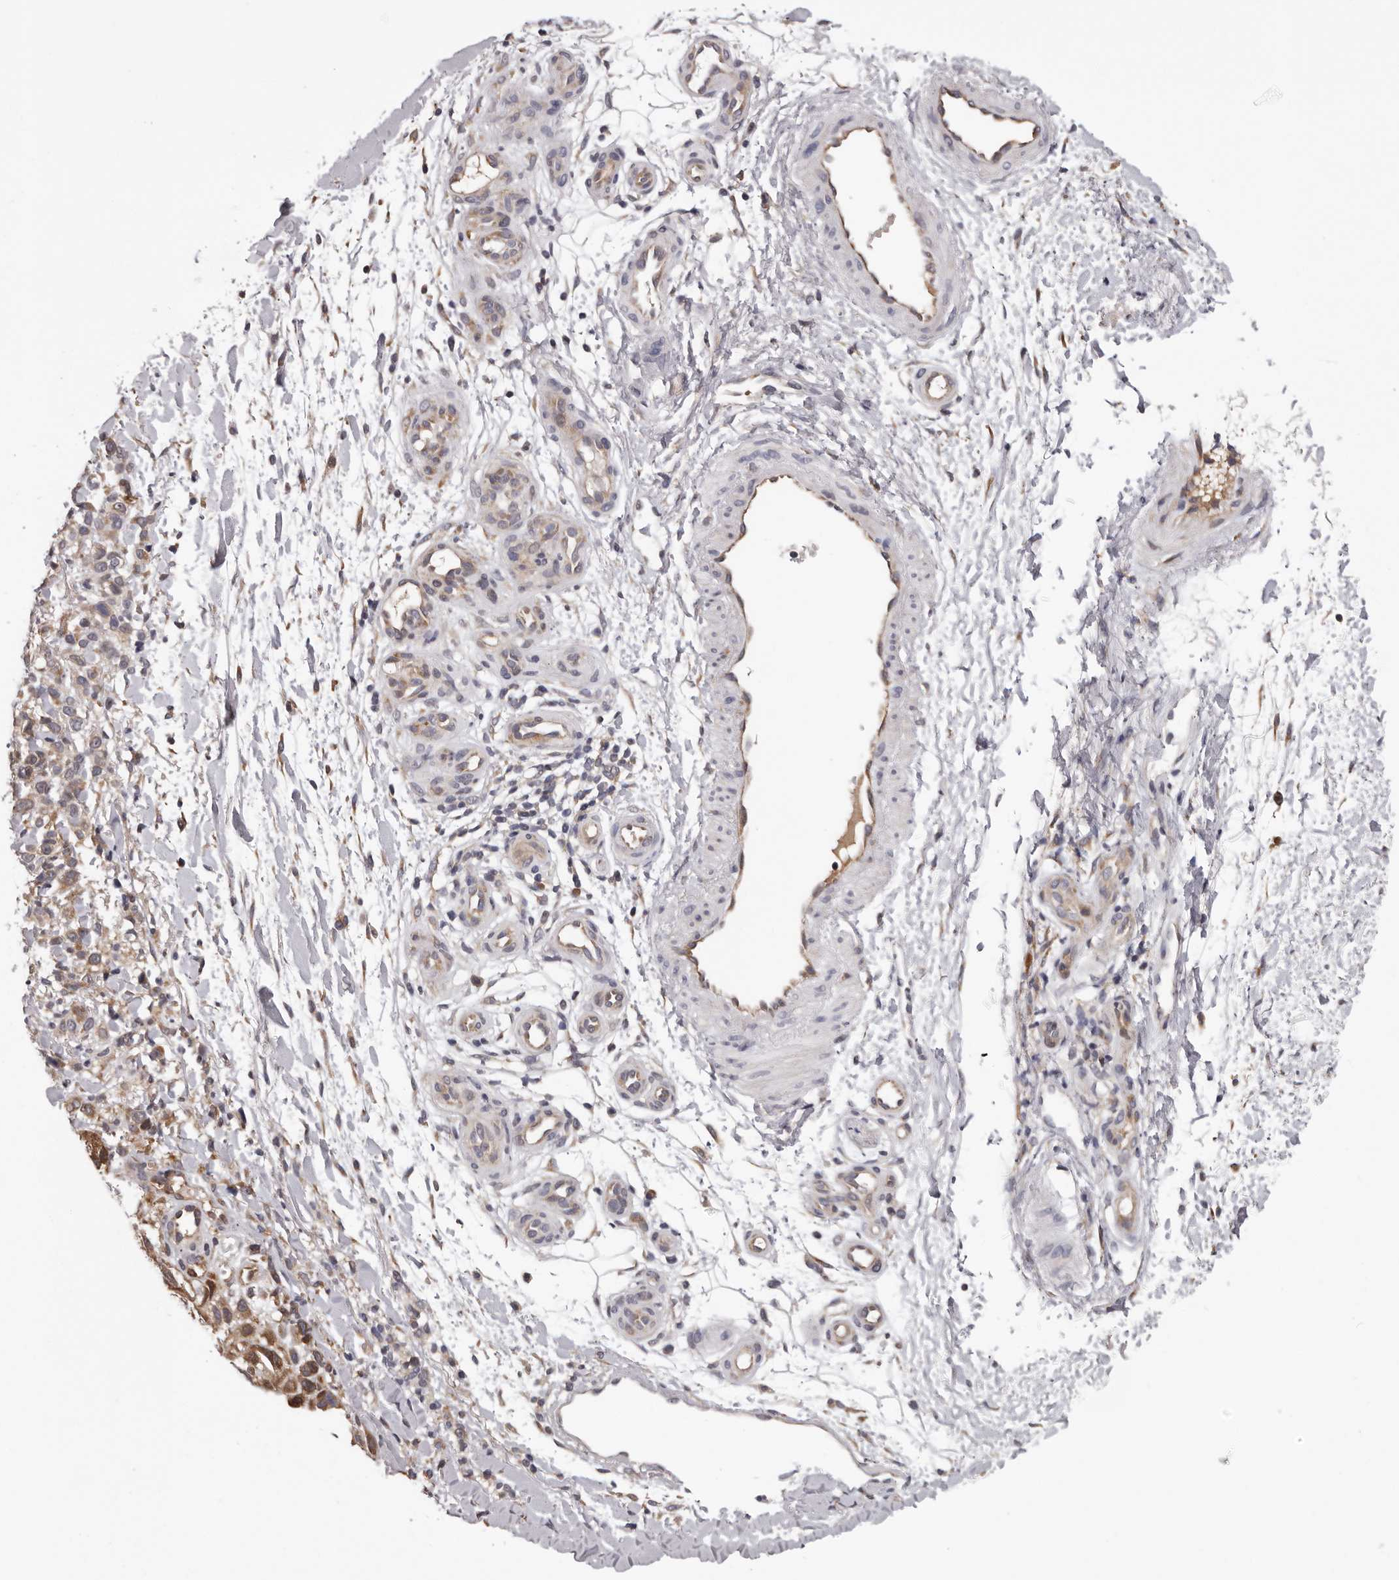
{"staining": {"intensity": "moderate", "quantity": ">75%", "location": "cytoplasmic/membranous"}, "tissue": "melanoma", "cell_type": "Tumor cells", "image_type": "cancer", "snomed": [{"axis": "morphology", "description": "Malignant melanoma, Metastatic site"}, {"axis": "topography", "description": "Skin"}], "caption": "IHC histopathology image of neoplastic tissue: human malignant melanoma (metastatic site) stained using immunohistochemistry (IHC) shows medium levels of moderate protein expression localized specifically in the cytoplasmic/membranous of tumor cells, appearing as a cytoplasmic/membranous brown color.", "gene": "MED8", "patient": {"sex": "female", "age": 72}}